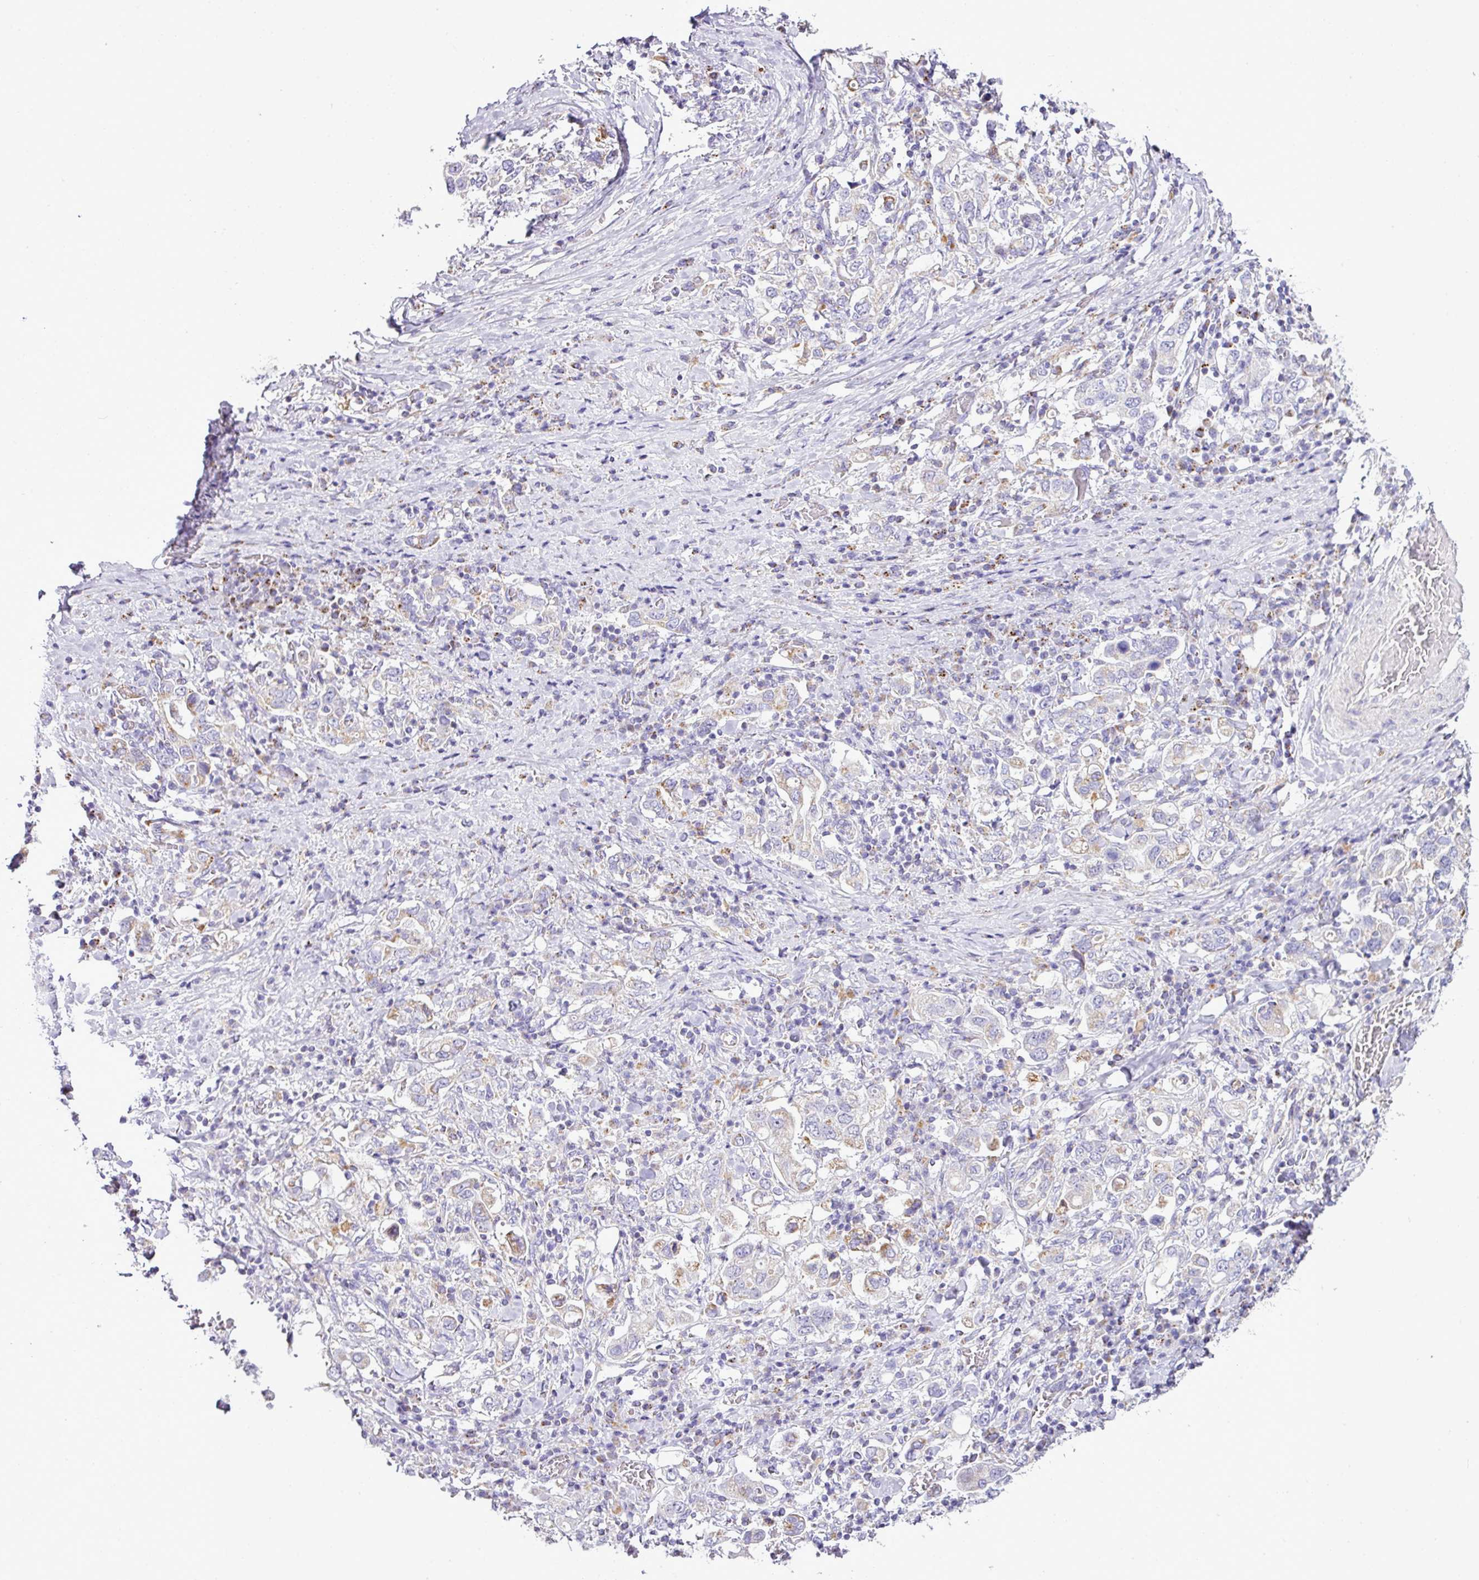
{"staining": {"intensity": "moderate", "quantity": "<25%", "location": "cytoplasmic/membranous"}, "tissue": "stomach cancer", "cell_type": "Tumor cells", "image_type": "cancer", "snomed": [{"axis": "morphology", "description": "Adenocarcinoma, NOS"}, {"axis": "topography", "description": "Stomach, upper"}, {"axis": "topography", "description": "Stomach"}], "caption": "DAB (3,3'-diaminobenzidine) immunohistochemical staining of adenocarcinoma (stomach) shows moderate cytoplasmic/membranous protein positivity in about <25% of tumor cells.", "gene": "PGAP4", "patient": {"sex": "male", "age": 62}}